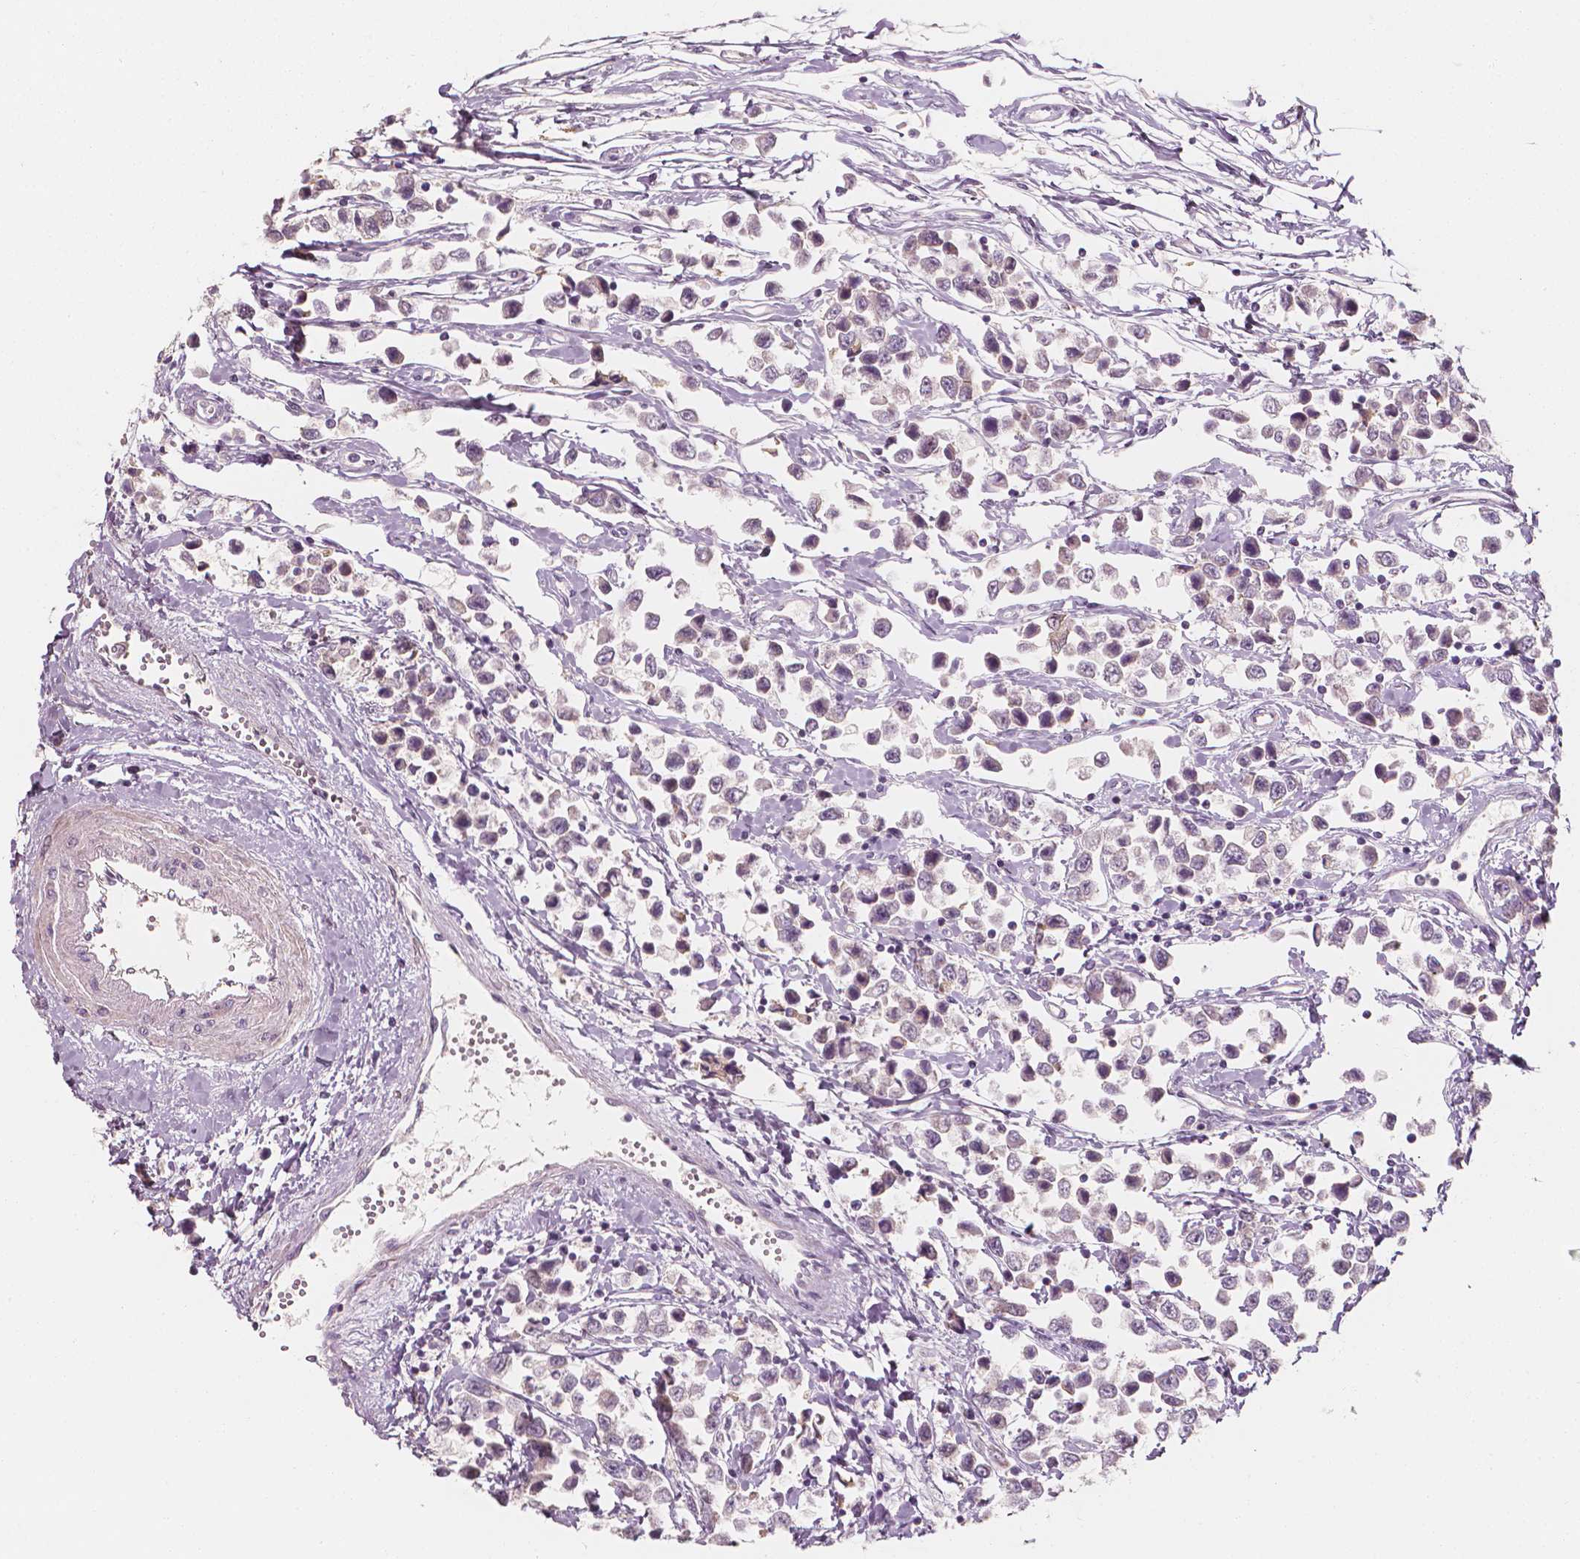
{"staining": {"intensity": "negative", "quantity": "none", "location": "none"}, "tissue": "testis cancer", "cell_type": "Tumor cells", "image_type": "cancer", "snomed": [{"axis": "morphology", "description": "Seminoma, NOS"}, {"axis": "topography", "description": "Testis"}], "caption": "IHC of testis cancer demonstrates no staining in tumor cells.", "gene": "SHPK", "patient": {"sex": "male", "age": 34}}